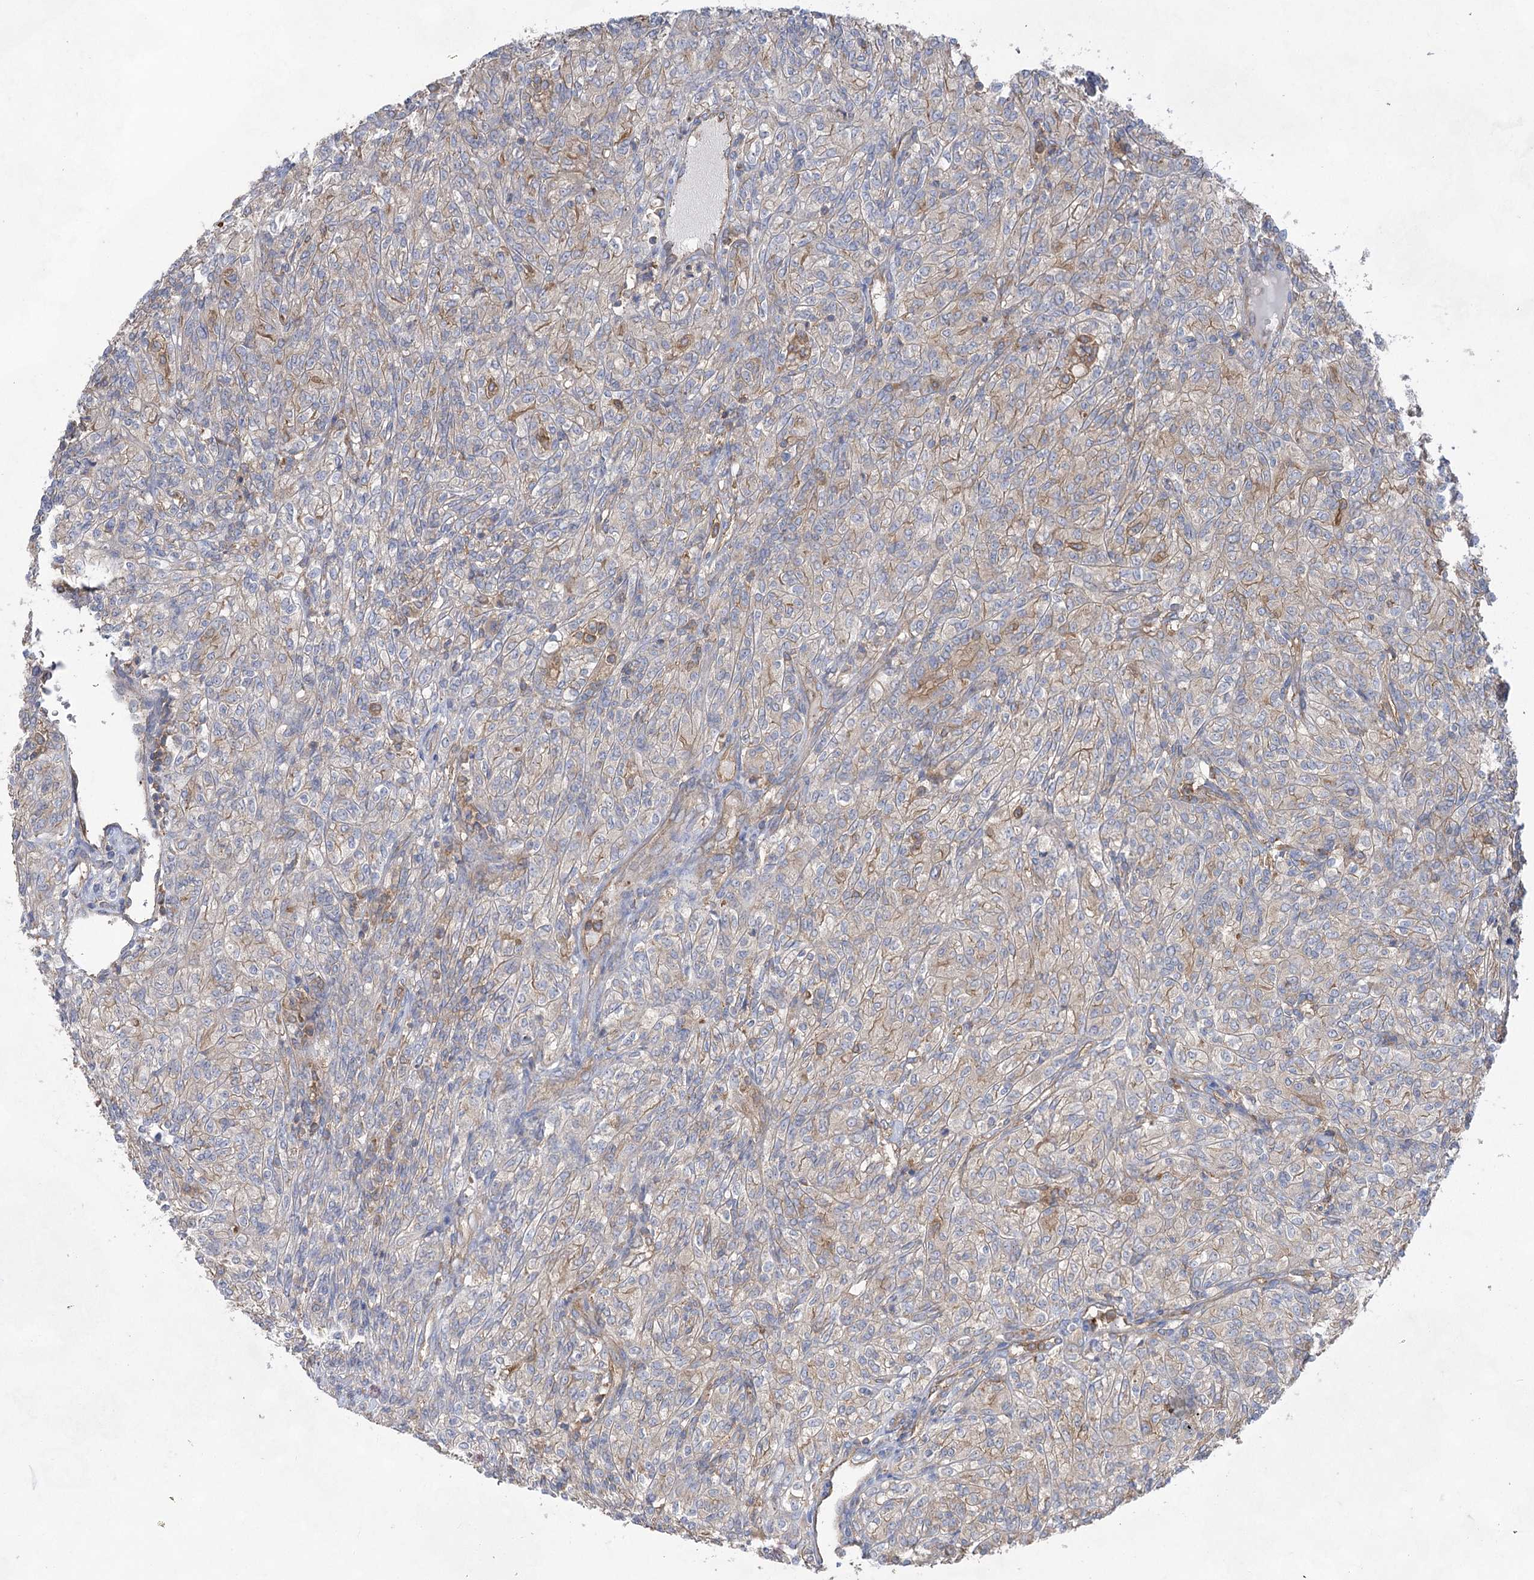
{"staining": {"intensity": "weak", "quantity": "25%-75%", "location": "cytoplasmic/membranous"}, "tissue": "renal cancer", "cell_type": "Tumor cells", "image_type": "cancer", "snomed": [{"axis": "morphology", "description": "Adenocarcinoma, NOS"}, {"axis": "topography", "description": "Kidney"}], "caption": "The photomicrograph reveals immunohistochemical staining of renal adenocarcinoma. There is weak cytoplasmic/membranous positivity is seen in about 25%-75% of tumor cells.", "gene": "EIF3A", "patient": {"sex": "male", "age": 77}}